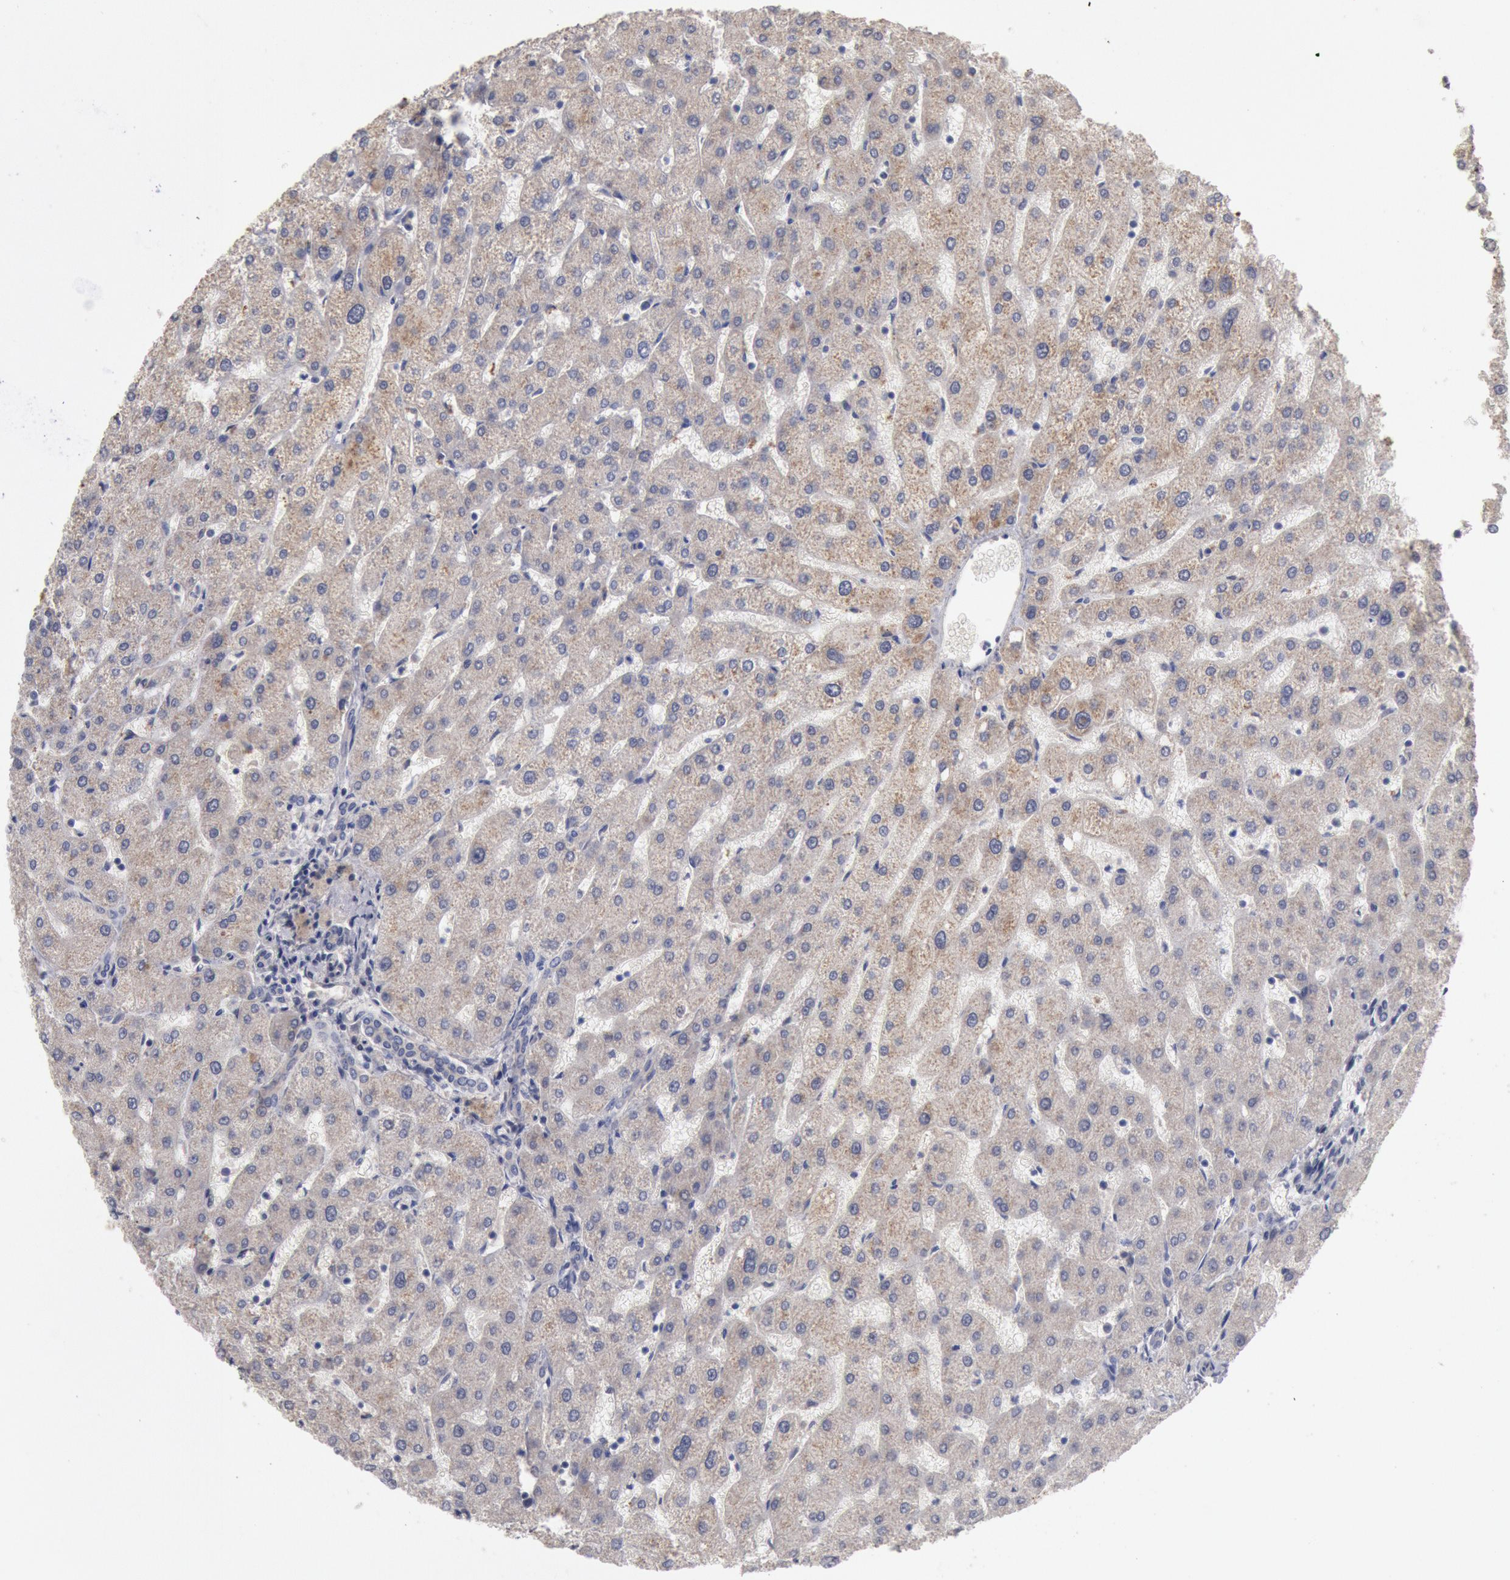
{"staining": {"intensity": "negative", "quantity": "none", "location": "none"}, "tissue": "liver", "cell_type": "Cholangiocytes", "image_type": "normal", "snomed": [{"axis": "morphology", "description": "Normal tissue, NOS"}, {"axis": "topography", "description": "Liver"}], "caption": "An immunohistochemistry (IHC) photomicrograph of unremarkable liver is shown. There is no staining in cholangiocytes of liver.", "gene": "DNAJA1", "patient": {"sex": "male", "age": 67}}